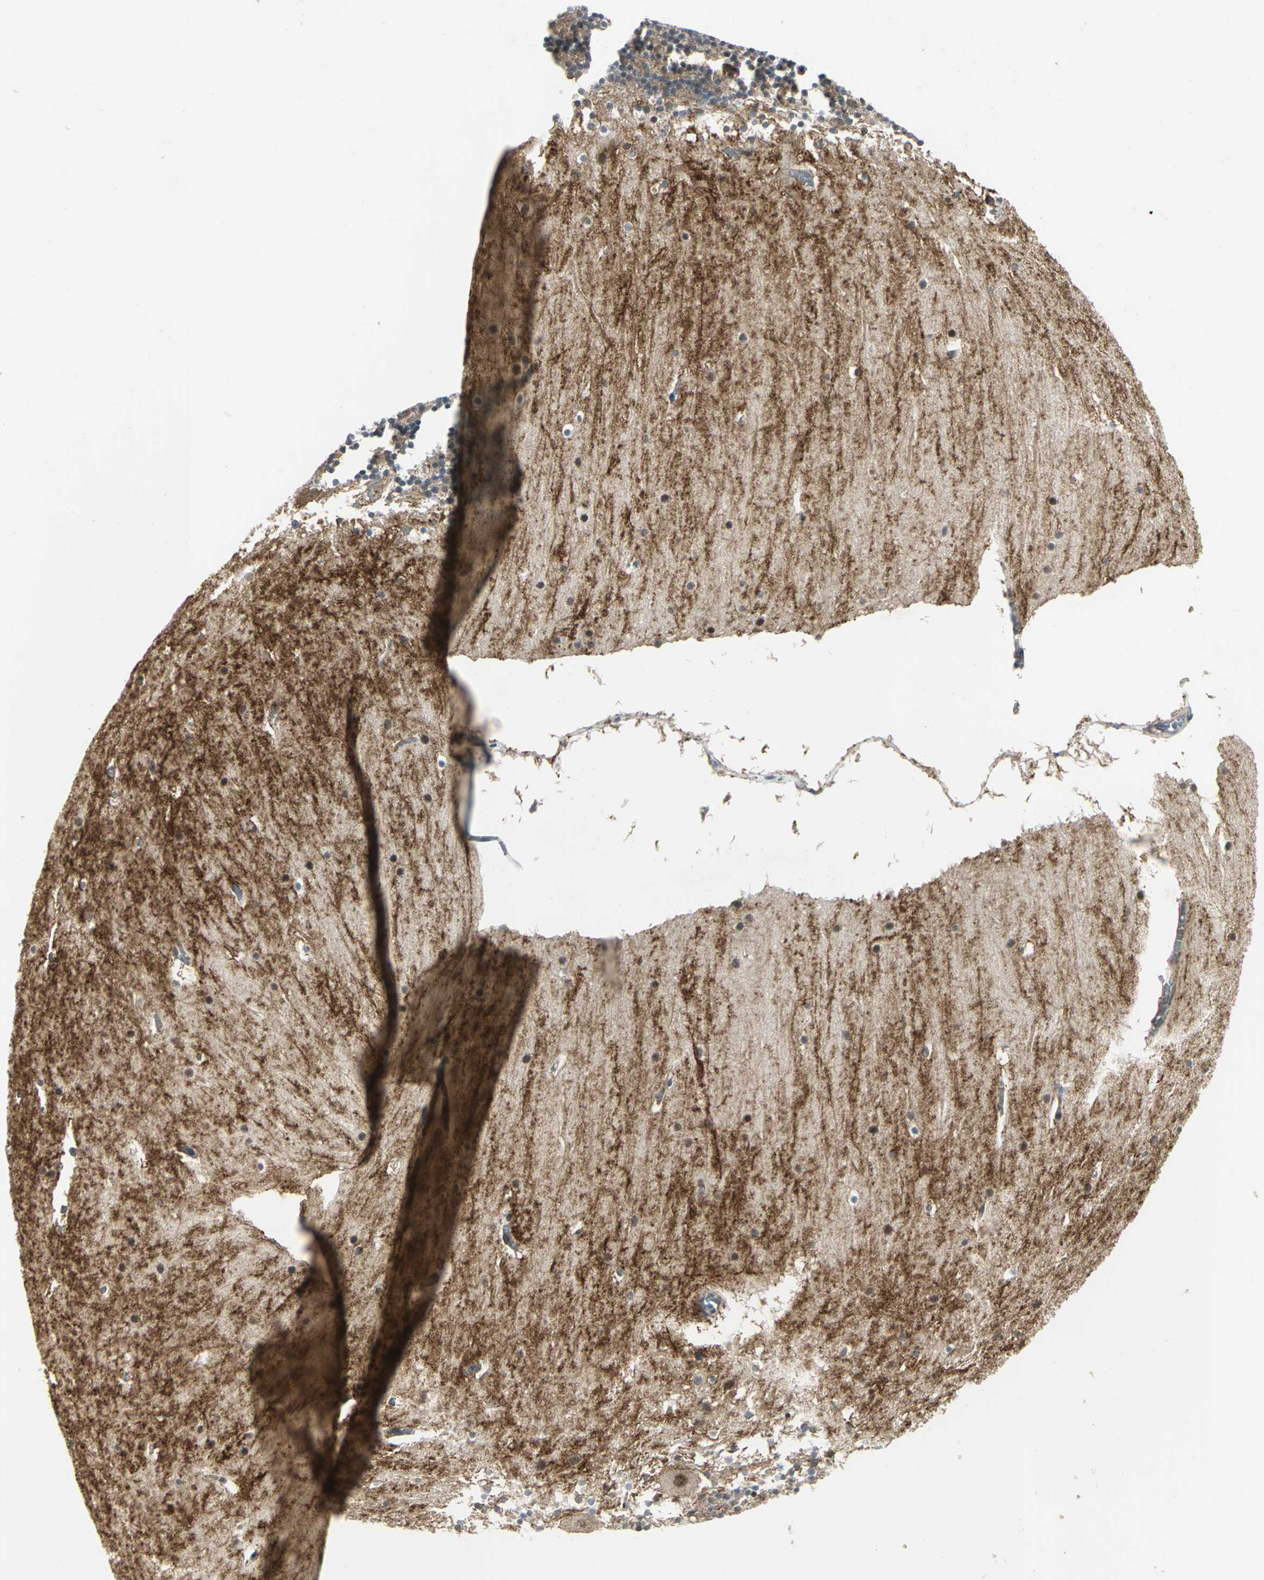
{"staining": {"intensity": "weak", "quantity": ">75%", "location": "cytoplasmic/membranous"}, "tissue": "cerebellum", "cell_type": "Cells in granular layer", "image_type": "normal", "snomed": [{"axis": "morphology", "description": "Normal tissue, NOS"}, {"axis": "topography", "description": "Cerebellum"}], "caption": "Cerebellum stained with DAB (3,3'-diaminobenzidine) IHC shows low levels of weak cytoplasmic/membranous staining in about >75% of cells in granular layer.", "gene": "PLAGL2", "patient": {"sex": "male", "age": 45}}